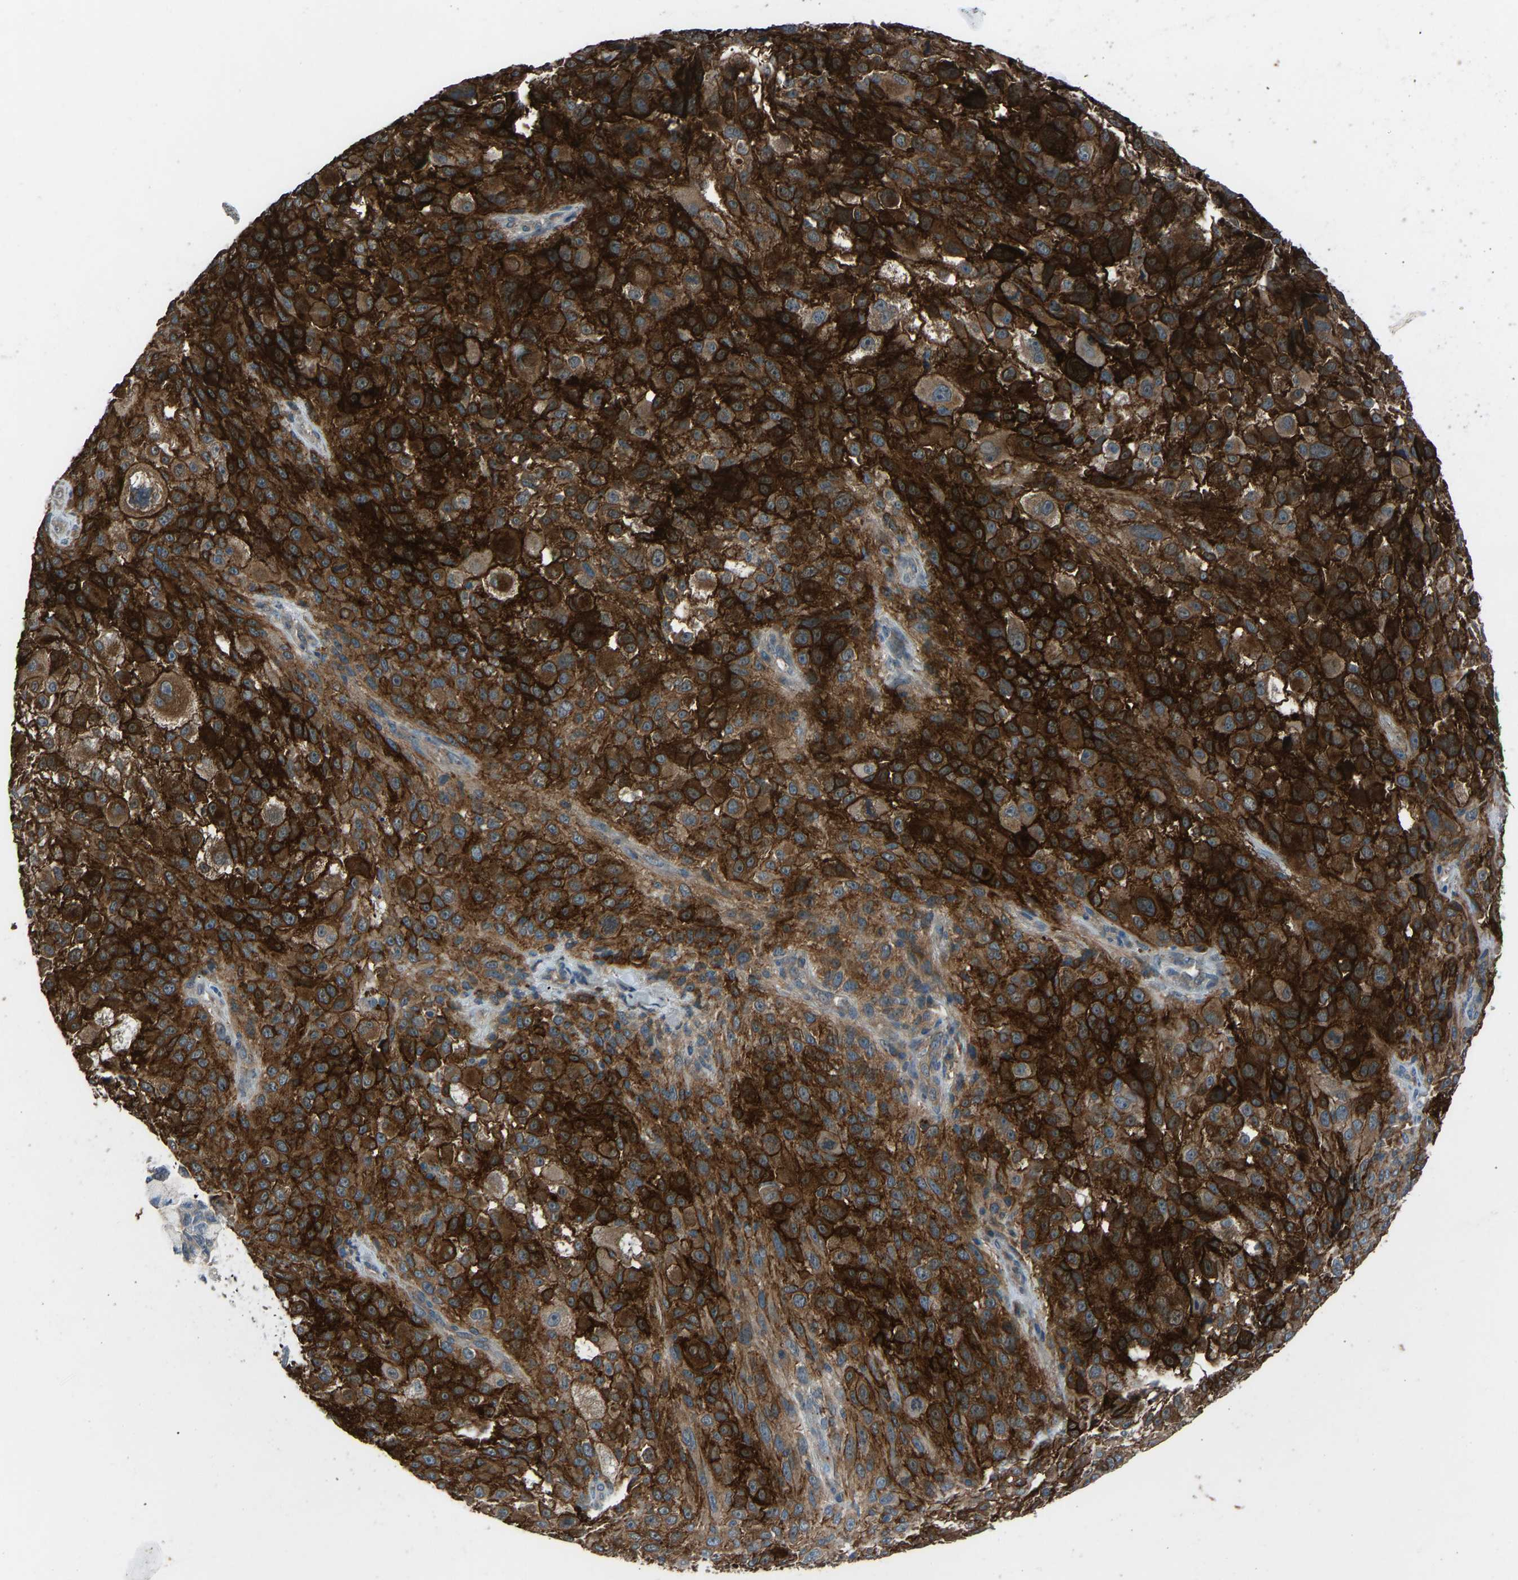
{"staining": {"intensity": "strong", "quantity": ">75%", "location": "cytoplasmic/membranous"}, "tissue": "melanoma", "cell_type": "Tumor cells", "image_type": "cancer", "snomed": [{"axis": "morphology", "description": "Necrosis, NOS"}, {"axis": "morphology", "description": "Malignant melanoma, NOS"}, {"axis": "topography", "description": "Skin"}], "caption": "Strong cytoplasmic/membranous expression for a protein is appreciated in about >75% of tumor cells of melanoma using immunohistochemistry (IHC).", "gene": "SLC43A1", "patient": {"sex": "female", "age": 87}}